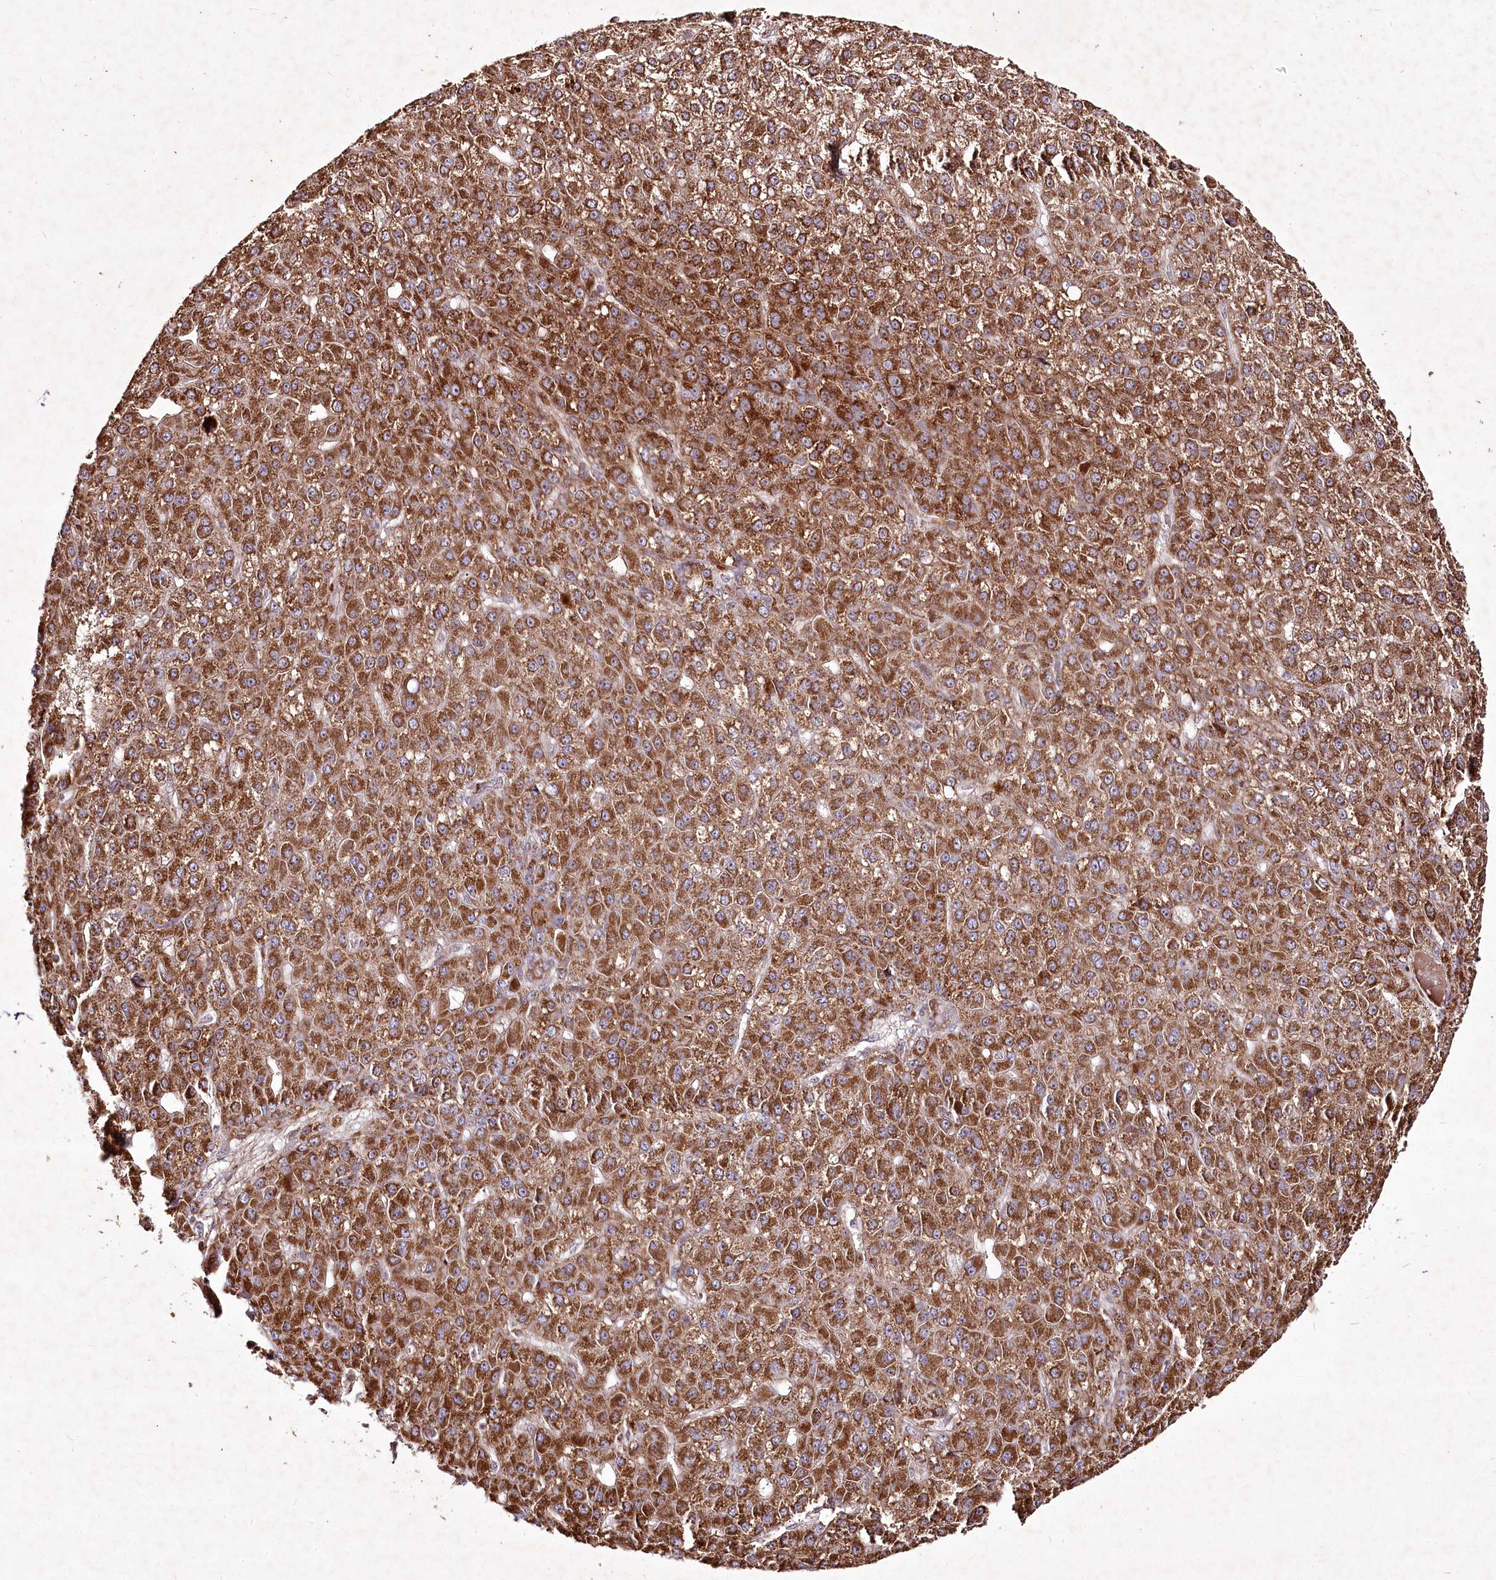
{"staining": {"intensity": "moderate", "quantity": ">75%", "location": "cytoplasmic/membranous"}, "tissue": "liver cancer", "cell_type": "Tumor cells", "image_type": "cancer", "snomed": [{"axis": "morphology", "description": "Carcinoma, Hepatocellular, NOS"}, {"axis": "topography", "description": "Liver"}], "caption": "Immunohistochemical staining of liver hepatocellular carcinoma displays medium levels of moderate cytoplasmic/membranous protein positivity in about >75% of tumor cells.", "gene": "PSTK", "patient": {"sex": "male", "age": 67}}